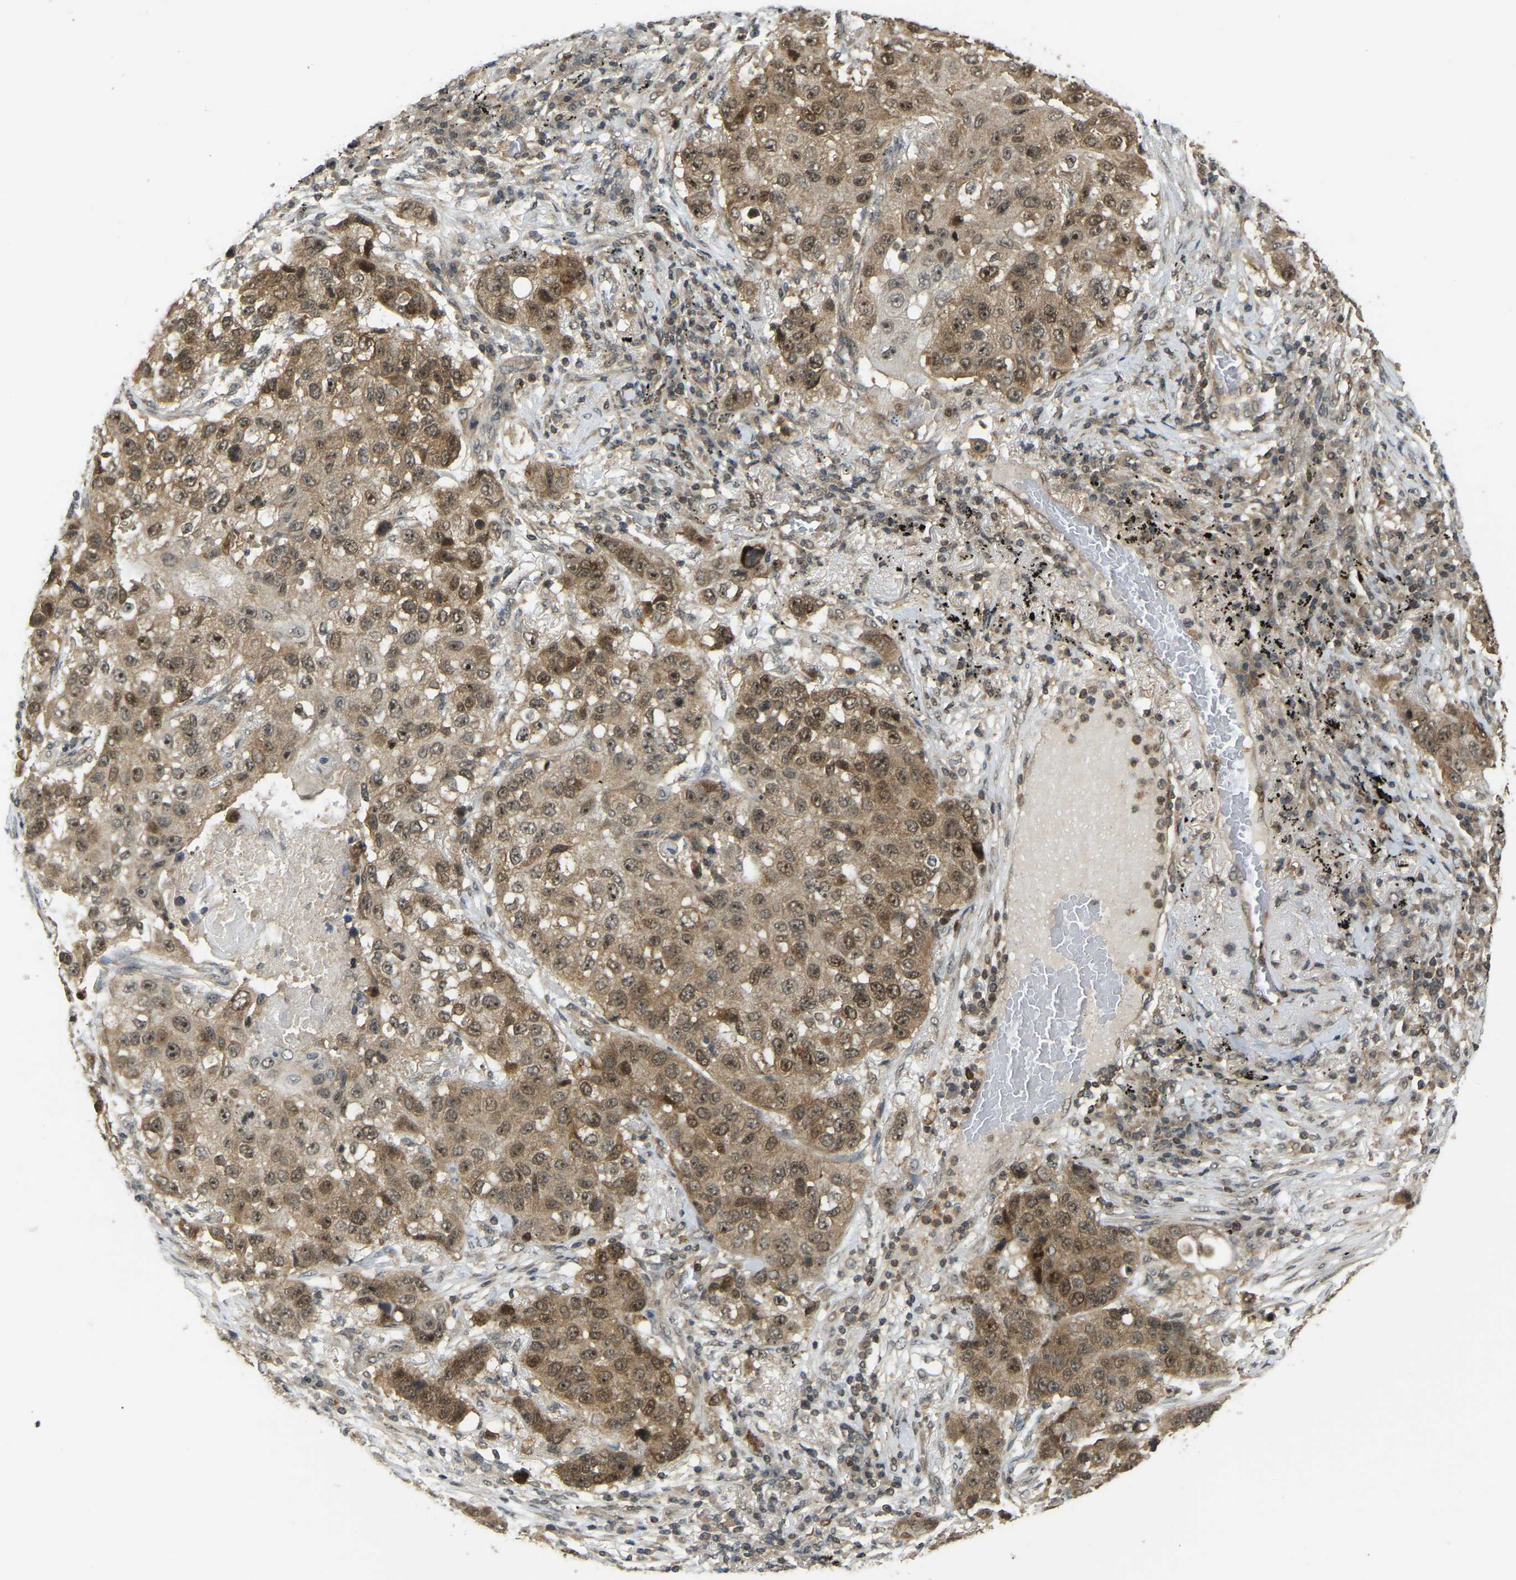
{"staining": {"intensity": "moderate", "quantity": ">75%", "location": "cytoplasmic/membranous,nuclear"}, "tissue": "lung cancer", "cell_type": "Tumor cells", "image_type": "cancer", "snomed": [{"axis": "morphology", "description": "Squamous cell carcinoma, NOS"}, {"axis": "topography", "description": "Lung"}], "caption": "Immunohistochemistry of lung cancer (squamous cell carcinoma) exhibits medium levels of moderate cytoplasmic/membranous and nuclear positivity in approximately >75% of tumor cells.", "gene": "BRF2", "patient": {"sex": "male", "age": 57}}